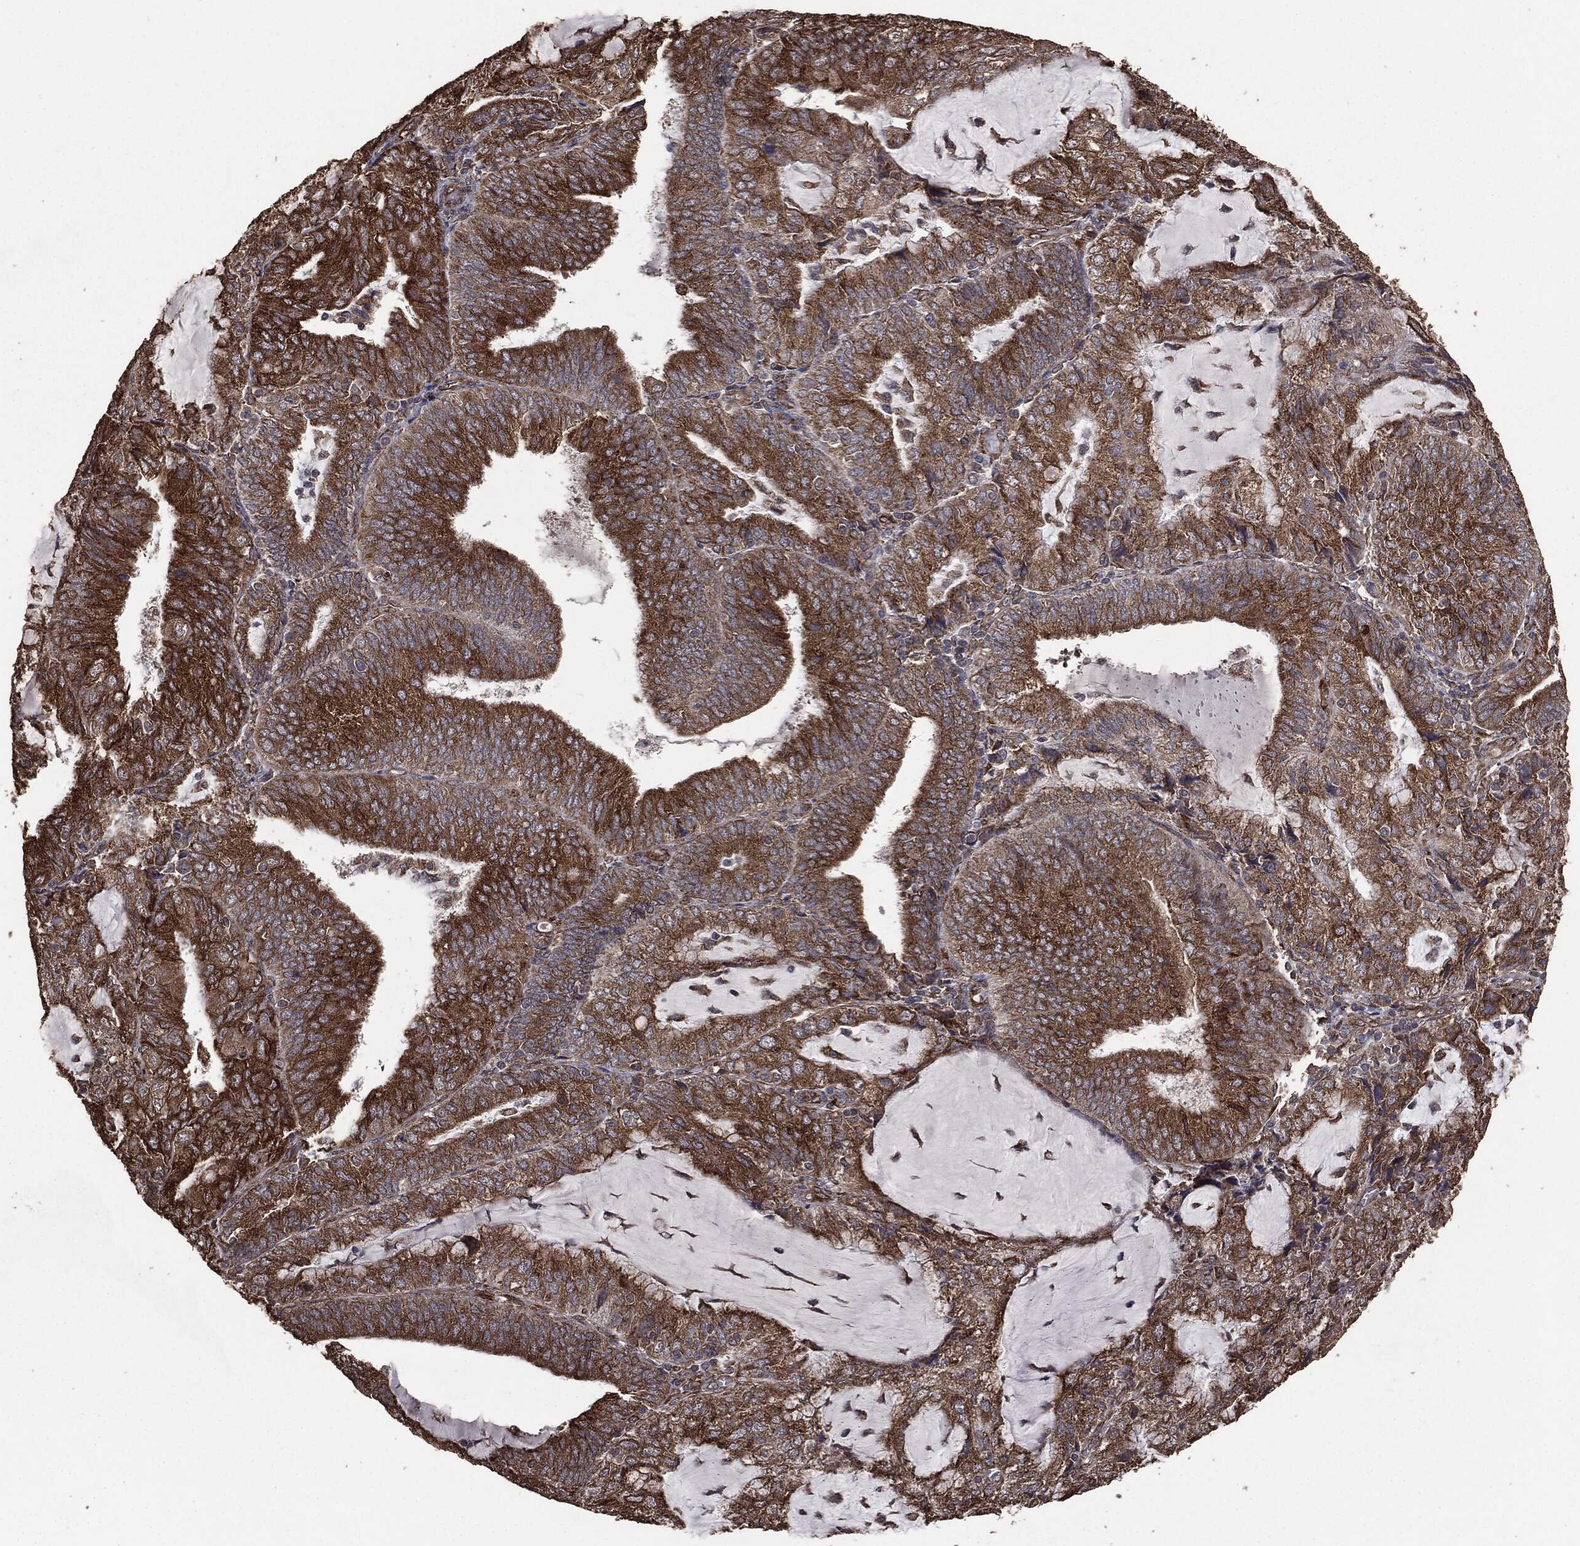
{"staining": {"intensity": "strong", "quantity": ">75%", "location": "cytoplasmic/membranous"}, "tissue": "endometrial cancer", "cell_type": "Tumor cells", "image_type": "cancer", "snomed": [{"axis": "morphology", "description": "Adenocarcinoma, NOS"}, {"axis": "topography", "description": "Endometrium"}], "caption": "A micrograph showing strong cytoplasmic/membranous expression in about >75% of tumor cells in adenocarcinoma (endometrial), as visualized by brown immunohistochemical staining.", "gene": "MTOR", "patient": {"sex": "female", "age": 81}}